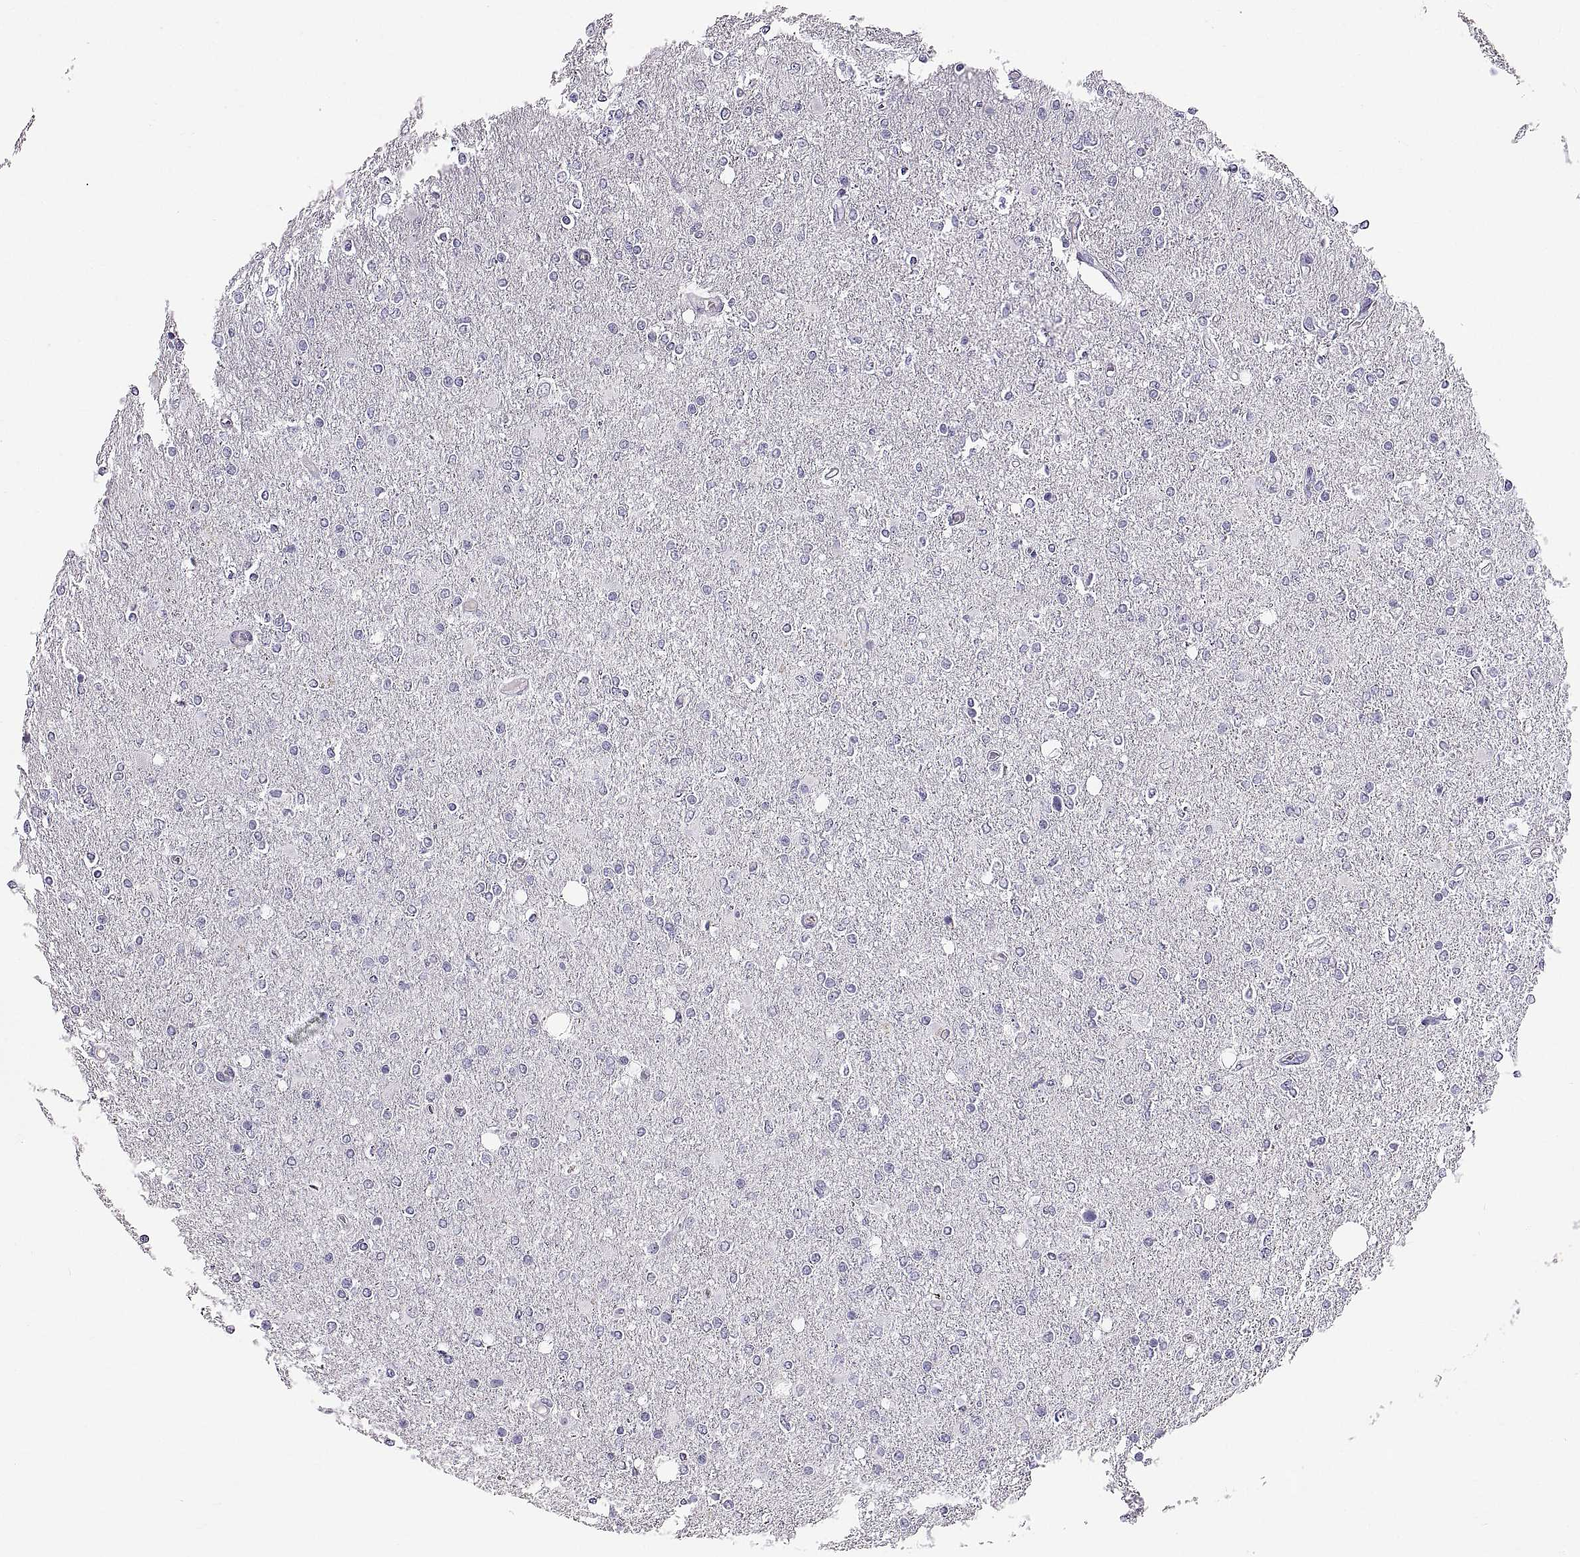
{"staining": {"intensity": "negative", "quantity": "none", "location": "none"}, "tissue": "glioma", "cell_type": "Tumor cells", "image_type": "cancer", "snomed": [{"axis": "morphology", "description": "Glioma, malignant, High grade"}, {"axis": "topography", "description": "Cerebral cortex"}], "caption": "Protein analysis of malignant glioma (high-grade) reveals no significant expression in tumor cells. (DAB immunohistochemistry, high magnification).", "gene": "WFDC8", "patient": {"sex": "male", "age": 70}}